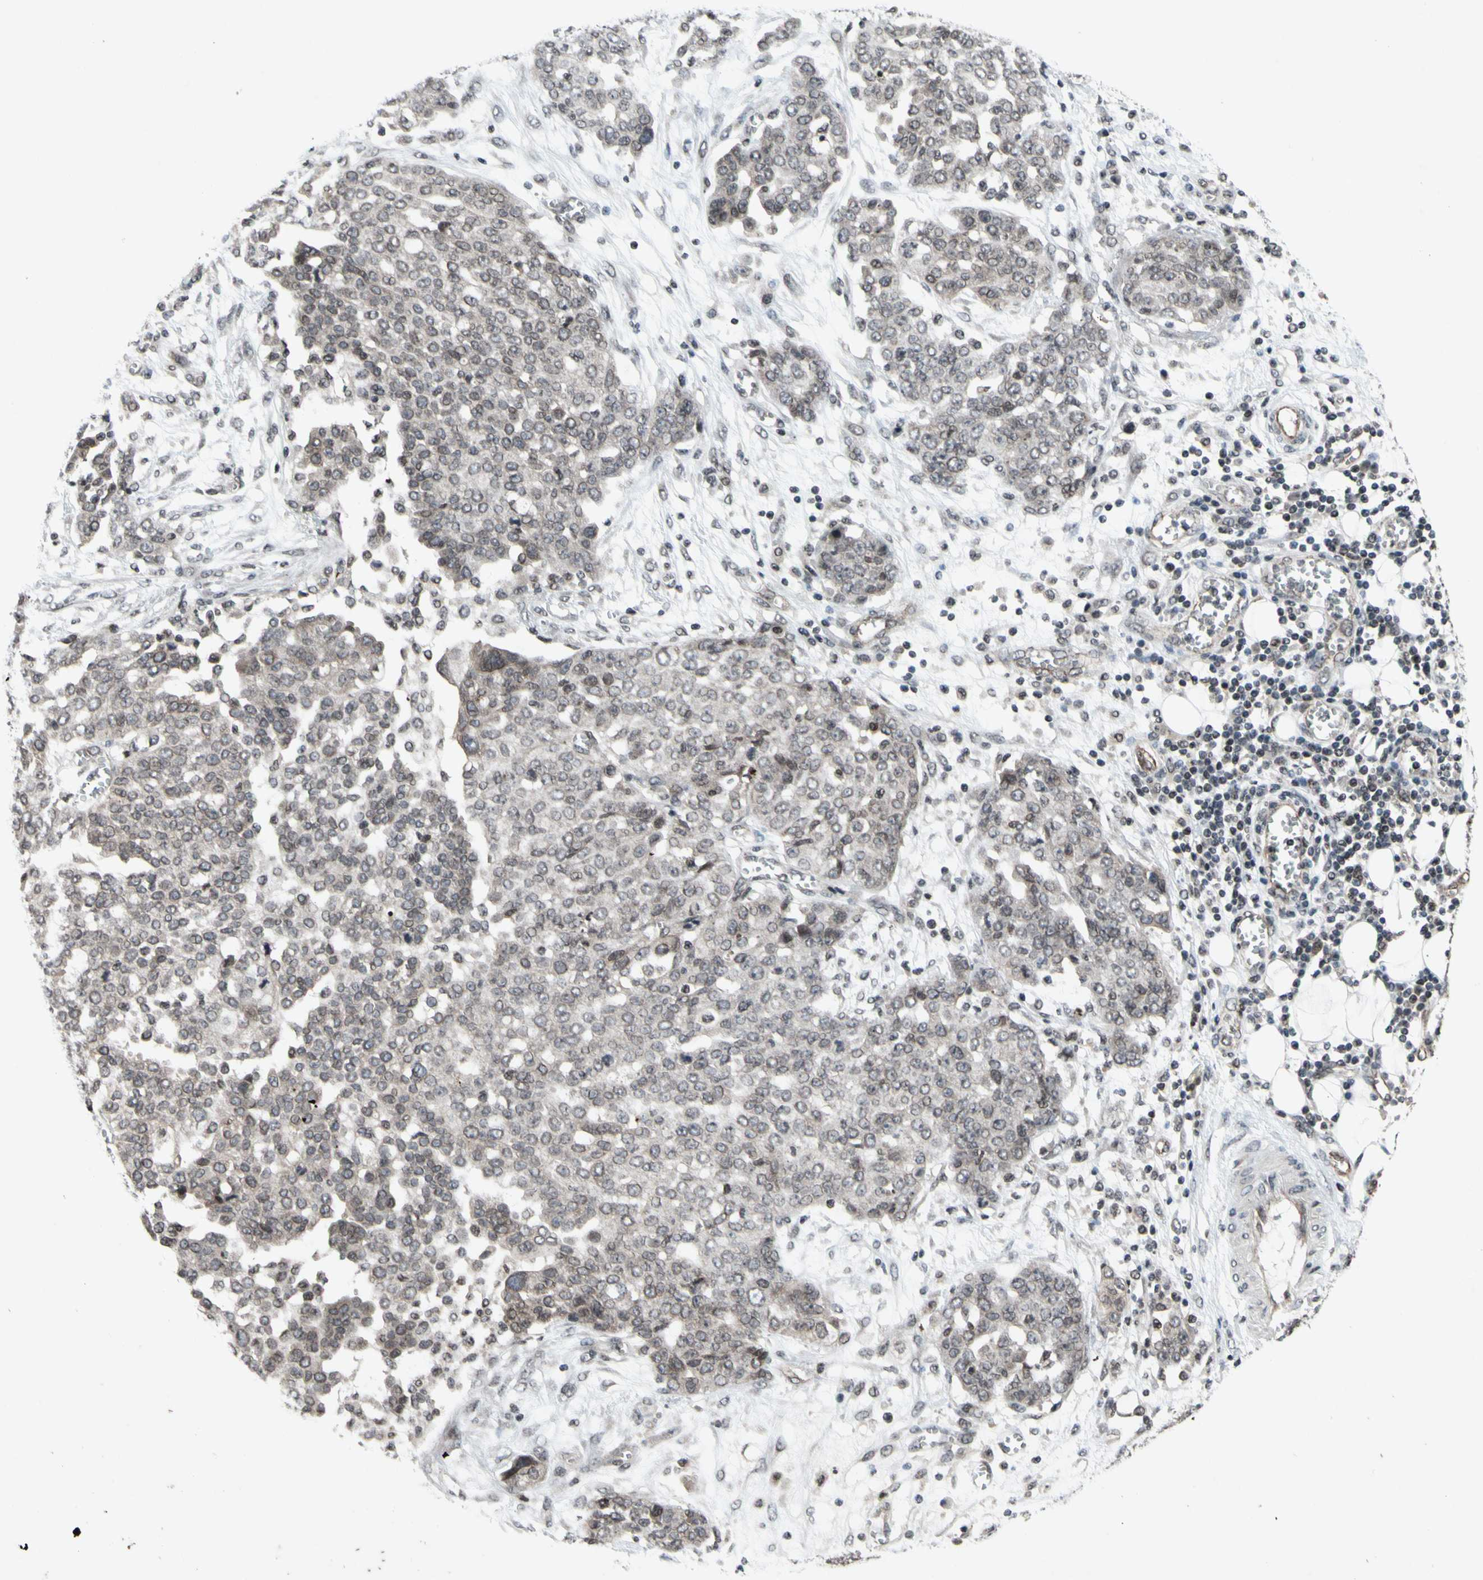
{"staining": {"intensity": "weak", "quantity": "25%-75%", "location": "cytoplasmic/membranous,nuclear"}, "tissue": "ovarian cancer", "cell_type": "Tumor cells", "image_type": "cancer", "snomed": [{"axis": "morphology", "description": "Cystadenocarcinoma, serous, NOS"}, {"axis": "topography", "description": "Soft tissue"}, {"axis": "topography", "description": "Ovary"}], "caption": "This histopathology image shows IHC staining of human serous cystadenocarcinoma (ovarian), with low weak cytoplasmic/membranous and nuclear staining in about 25%-75% of tumor cells.", "gene": "XPO1", "patient": {"sex": "female", "age": 57}}